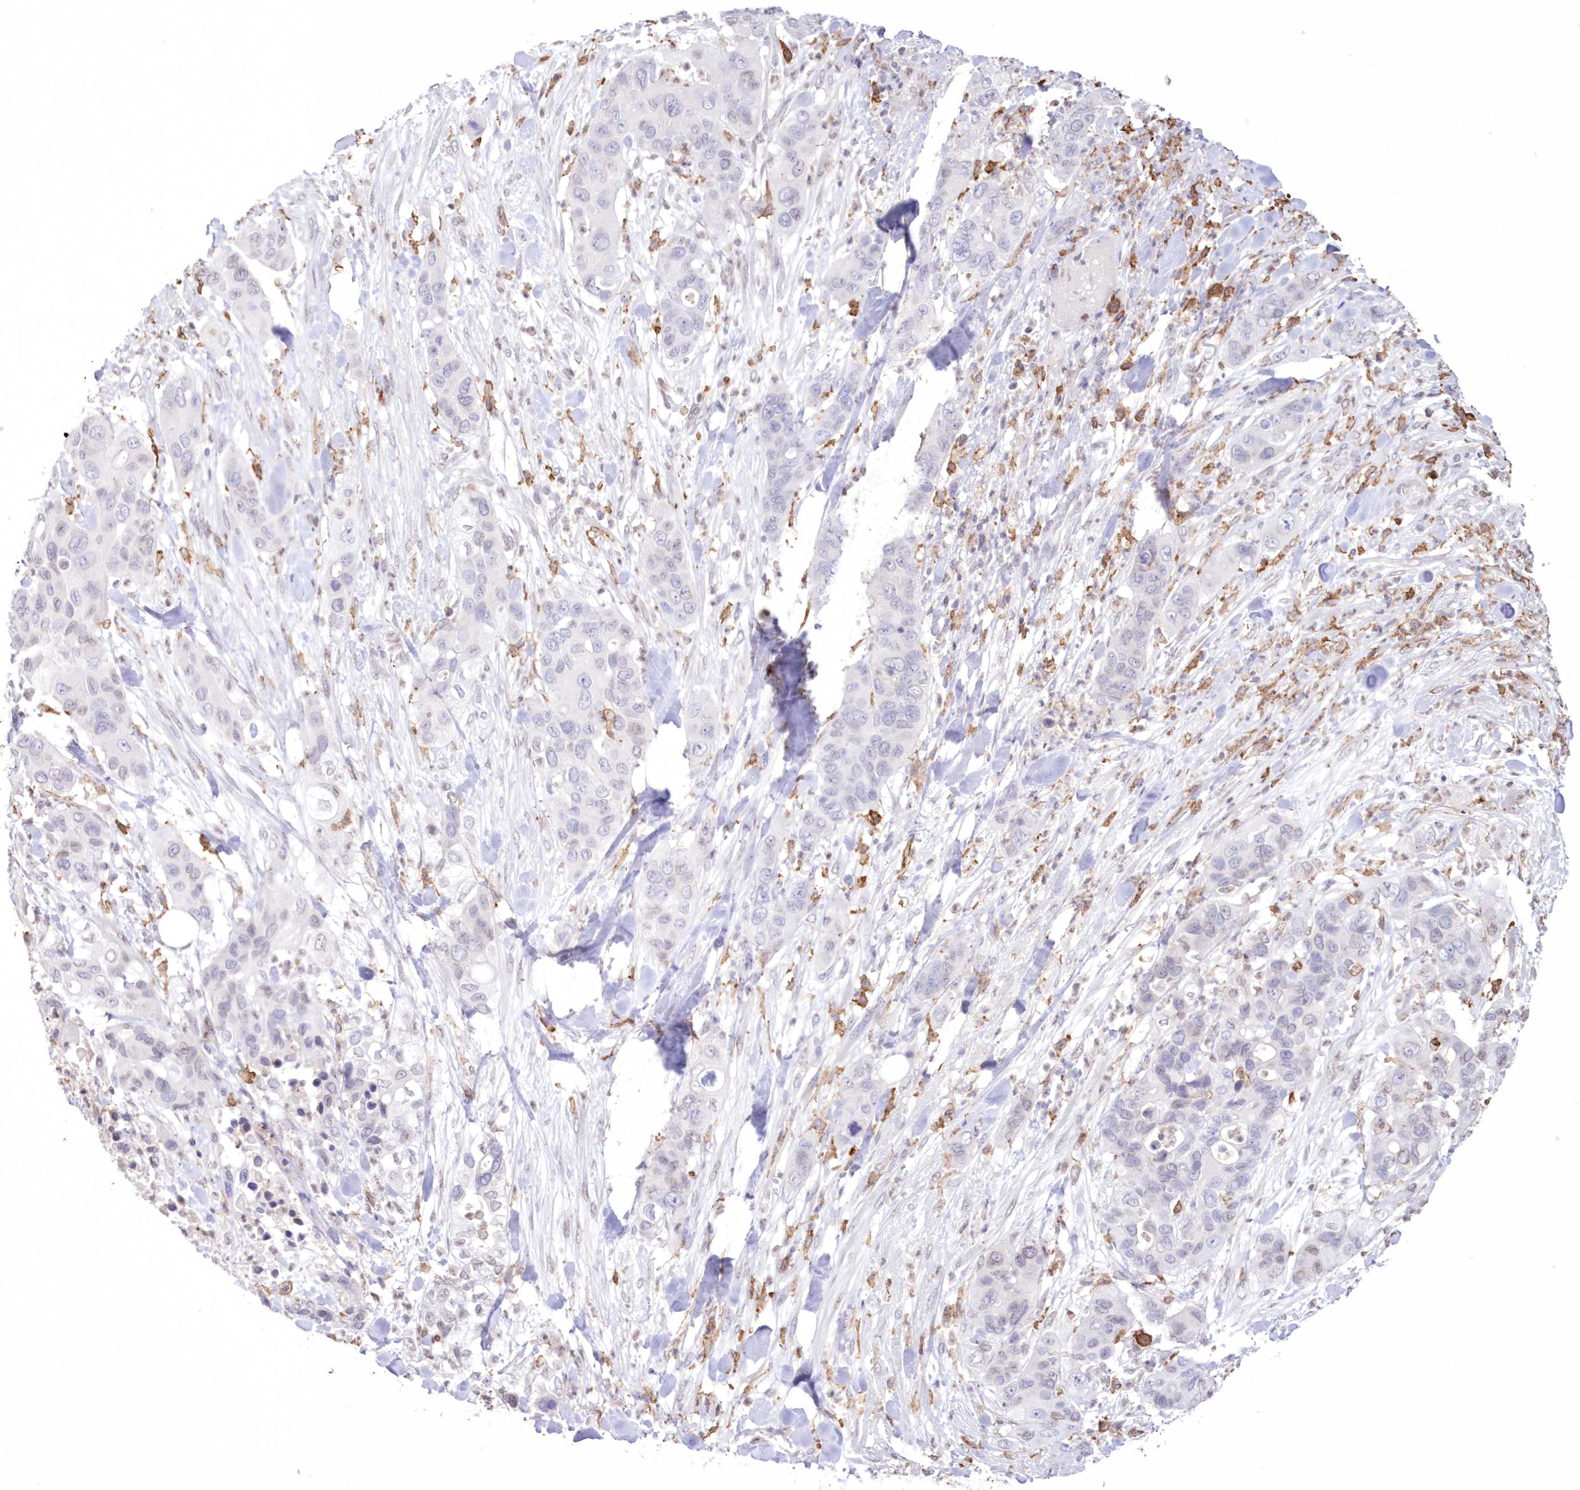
{"staining": {"intensity": "negative", "quantity": "none", "location": "none"}, "tissue": "pancreatic cancer", "cell_type": "Tumor cells", "image_type": "cancer", "snomed": [{"axis": "morphology", "description": "Adenocarcinoma, NOS"}, {"axis": "topography", "description": "Pancreas"}], "caption": "Immunohistochemistry (IHC) image of neoplastic tissue: pancreatic cancer (adenocarcinoma) stained with DAB reveals no significant protein staining in tumor cells.", "gene": "C11orf1", "patient": {"sex": "female", "age": 71}}